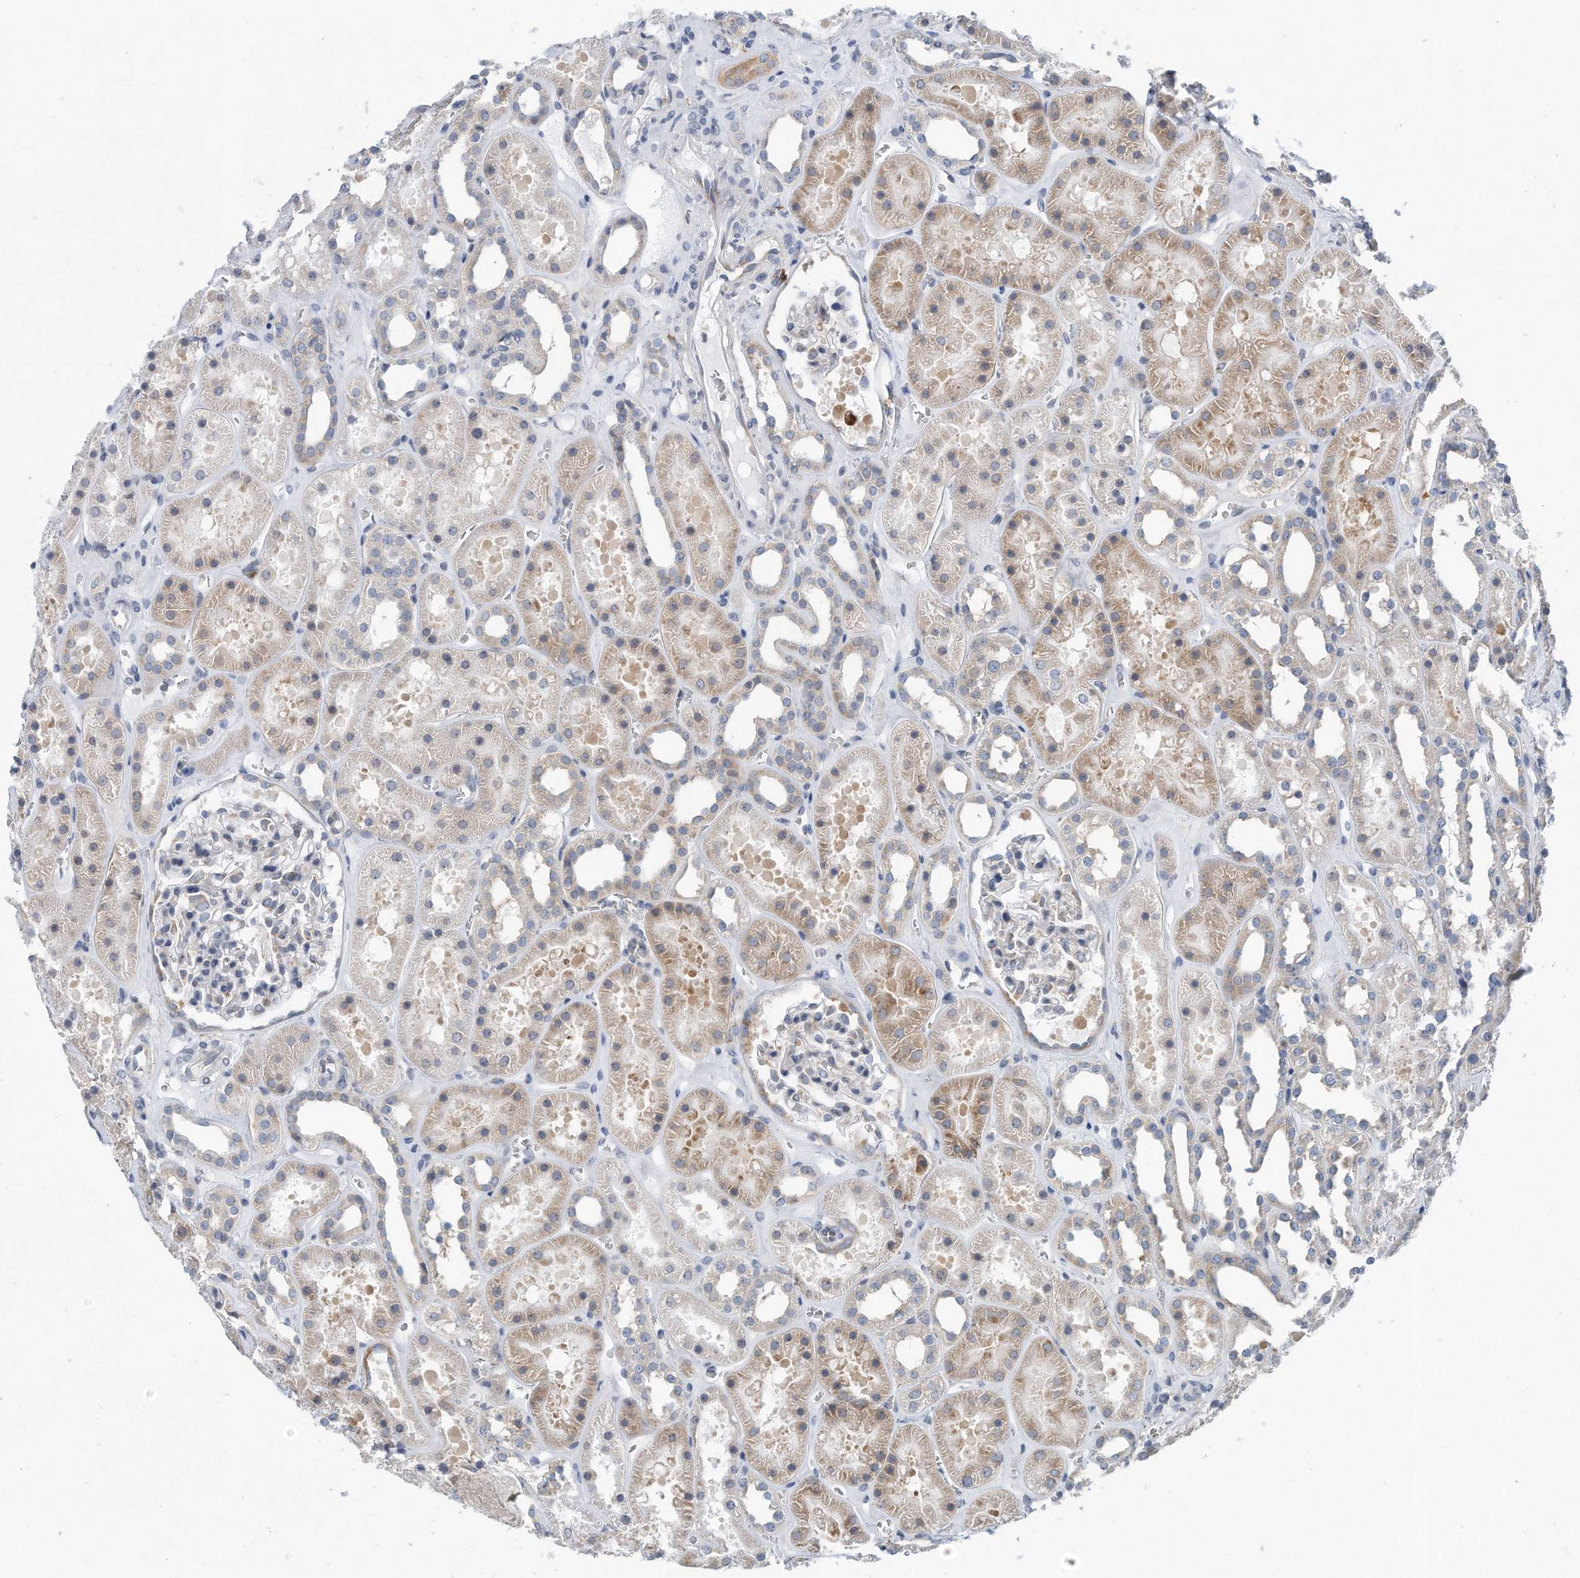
{"staining": {"intensity": "weak", "quantity": "<25%", "location": "cytoplasmic/membranous"}, "tissue": "kidney", "cell_type": "Cells in glomeruli", "image_type": "normal", "snomed": [{"axis": "morphology", "description": "Normal tissue, NOS"}, {"axis": "topography", "description": "Kidney"}], "caption": "The histopathology image reveals no significant positivity in cells in glomeruli of kidney.", "gene": "RPL26L1", "patient": {"sex": "female", "age": 41}}